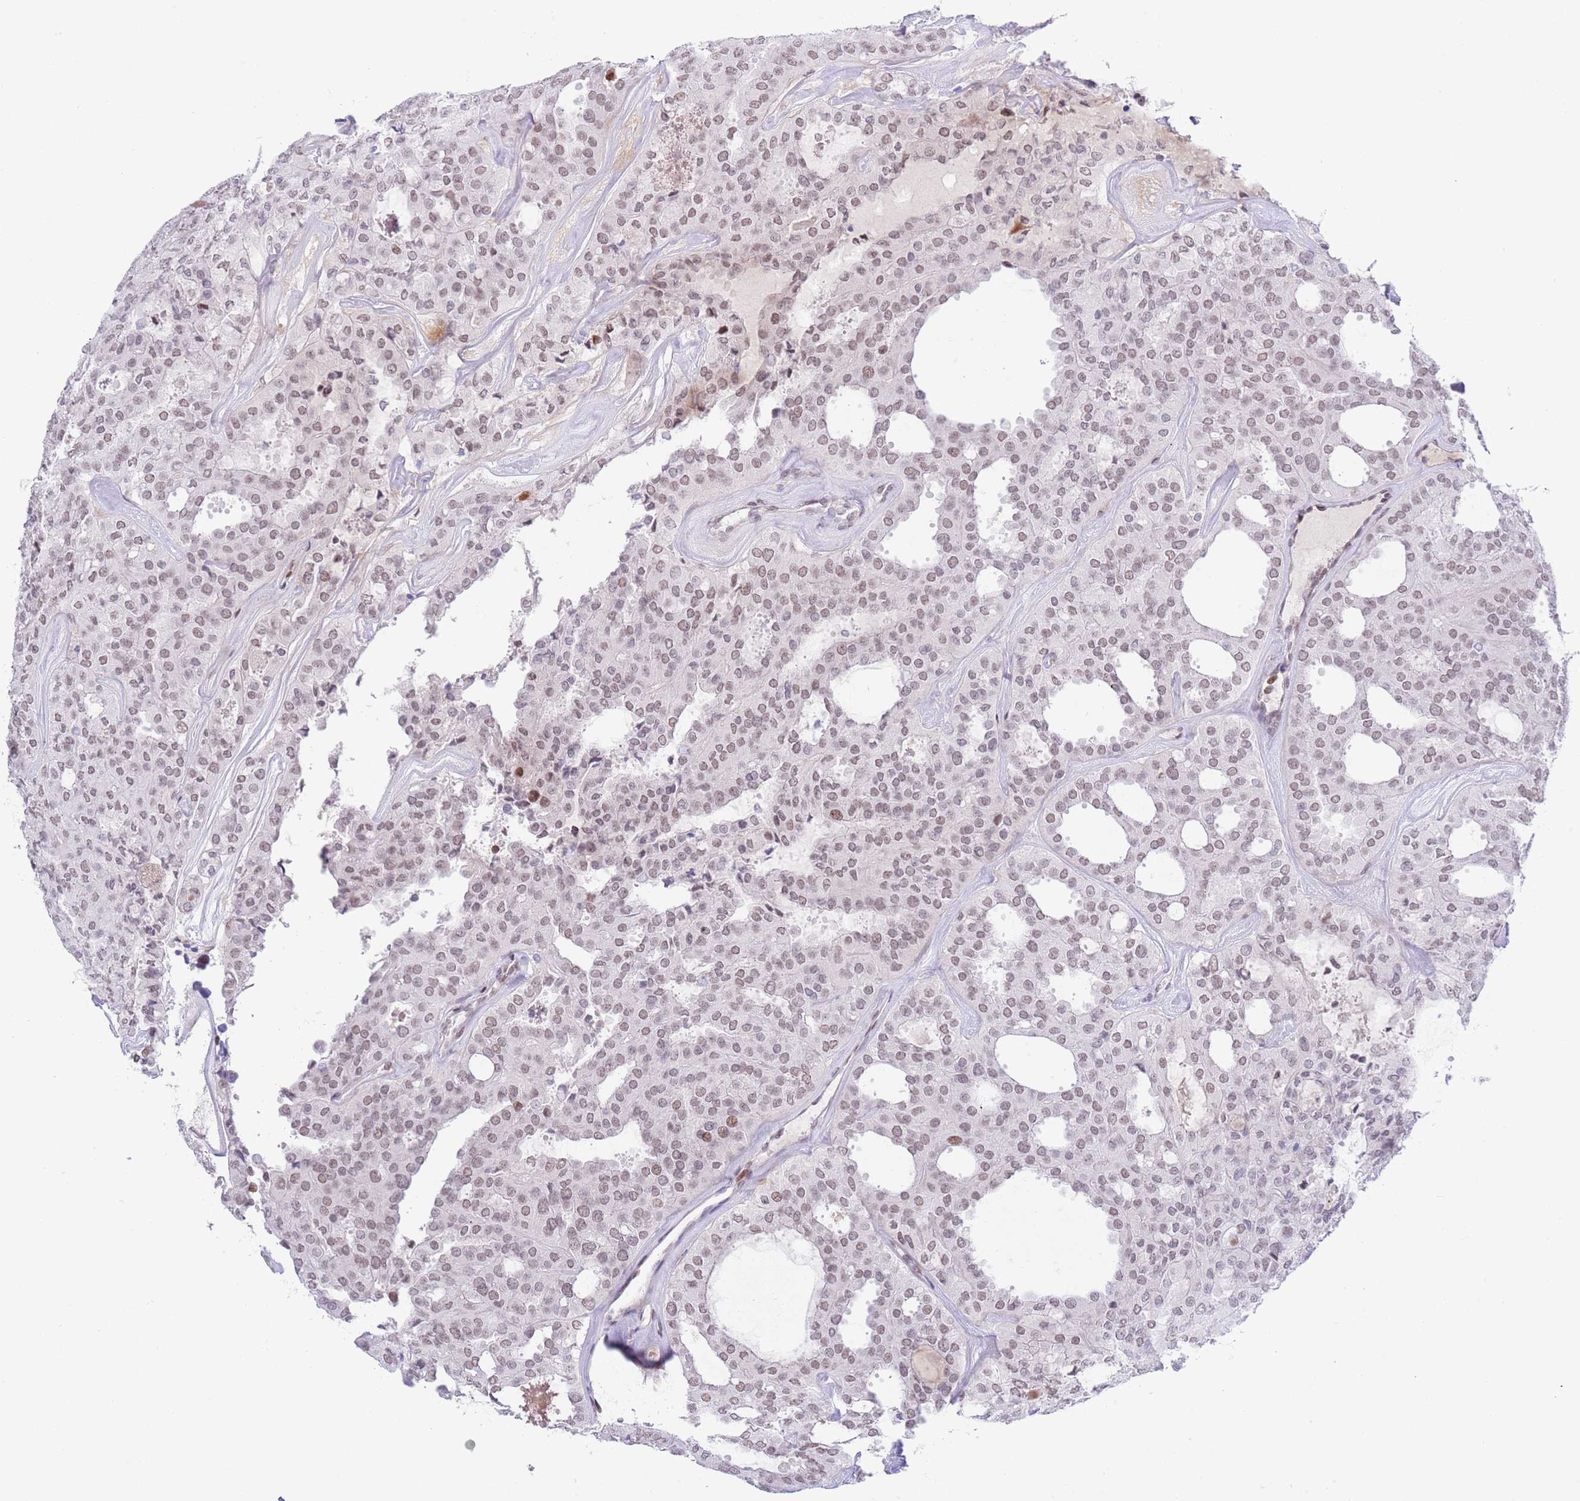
{"staining": {"intensity": "moderate", "quantity": ">75%", "location": "nuclear"}, "tissue": "thyroid cancer", "cell_type": "Tumor cells", "image_type": "cancer", "snomed": [{"axis": "morphology", "description": "Follicular adenoma carcinoma, NOS"}, {"axis": "topography", "description": "Thyroid gland"}], "caption": "Immunohistochemical staining of human thyroid cancer (follicular adenoma carcinoma) shows medium levels of moderate nuclear protein staining in about >75% of tumor cells.", "gene": "ZNF382", "patient": {"sex": "male", "age": 75}}